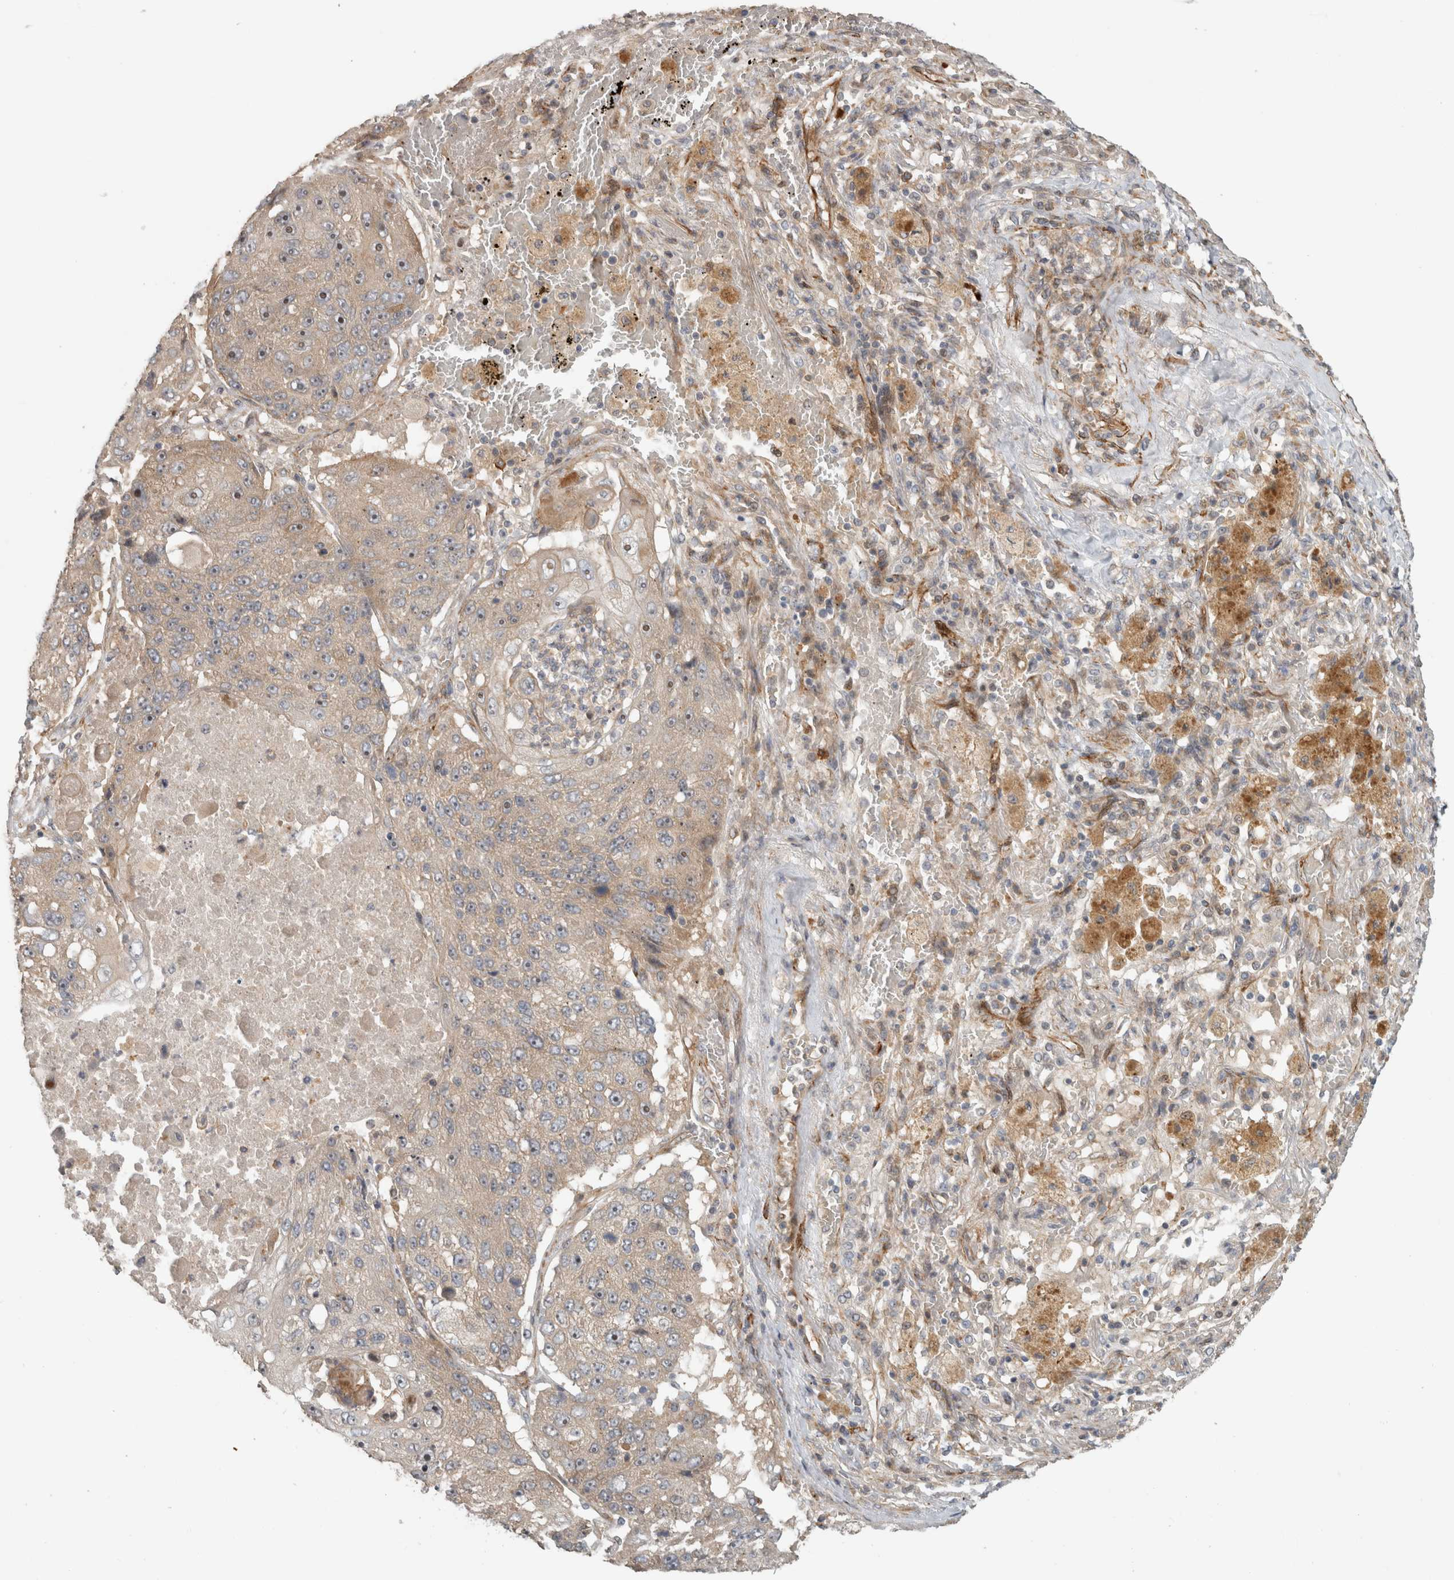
{"staining": {"intensity": "weak", "quantity": "25%-75%", "location": "cytoplasmic/membranous"}, "tissue": "lung cancer", "cell_type": "Tumor cells", "image_type": "cancer", "snomed": [{"axis": "morphology", "description": "Squamous cell carcinoma, NOS"}, {"axis": "topography", "description": "Lung"}], "caption": "There is low levels of weak cytoplasmic/membranous staining in tumor cells of lung cancer (squamous cell carcinoma), as demonstrated by immunohistochemical staining (brown color).", "gene": "SIPA1L2", "patient": {"sex": "male", "age": 61}}